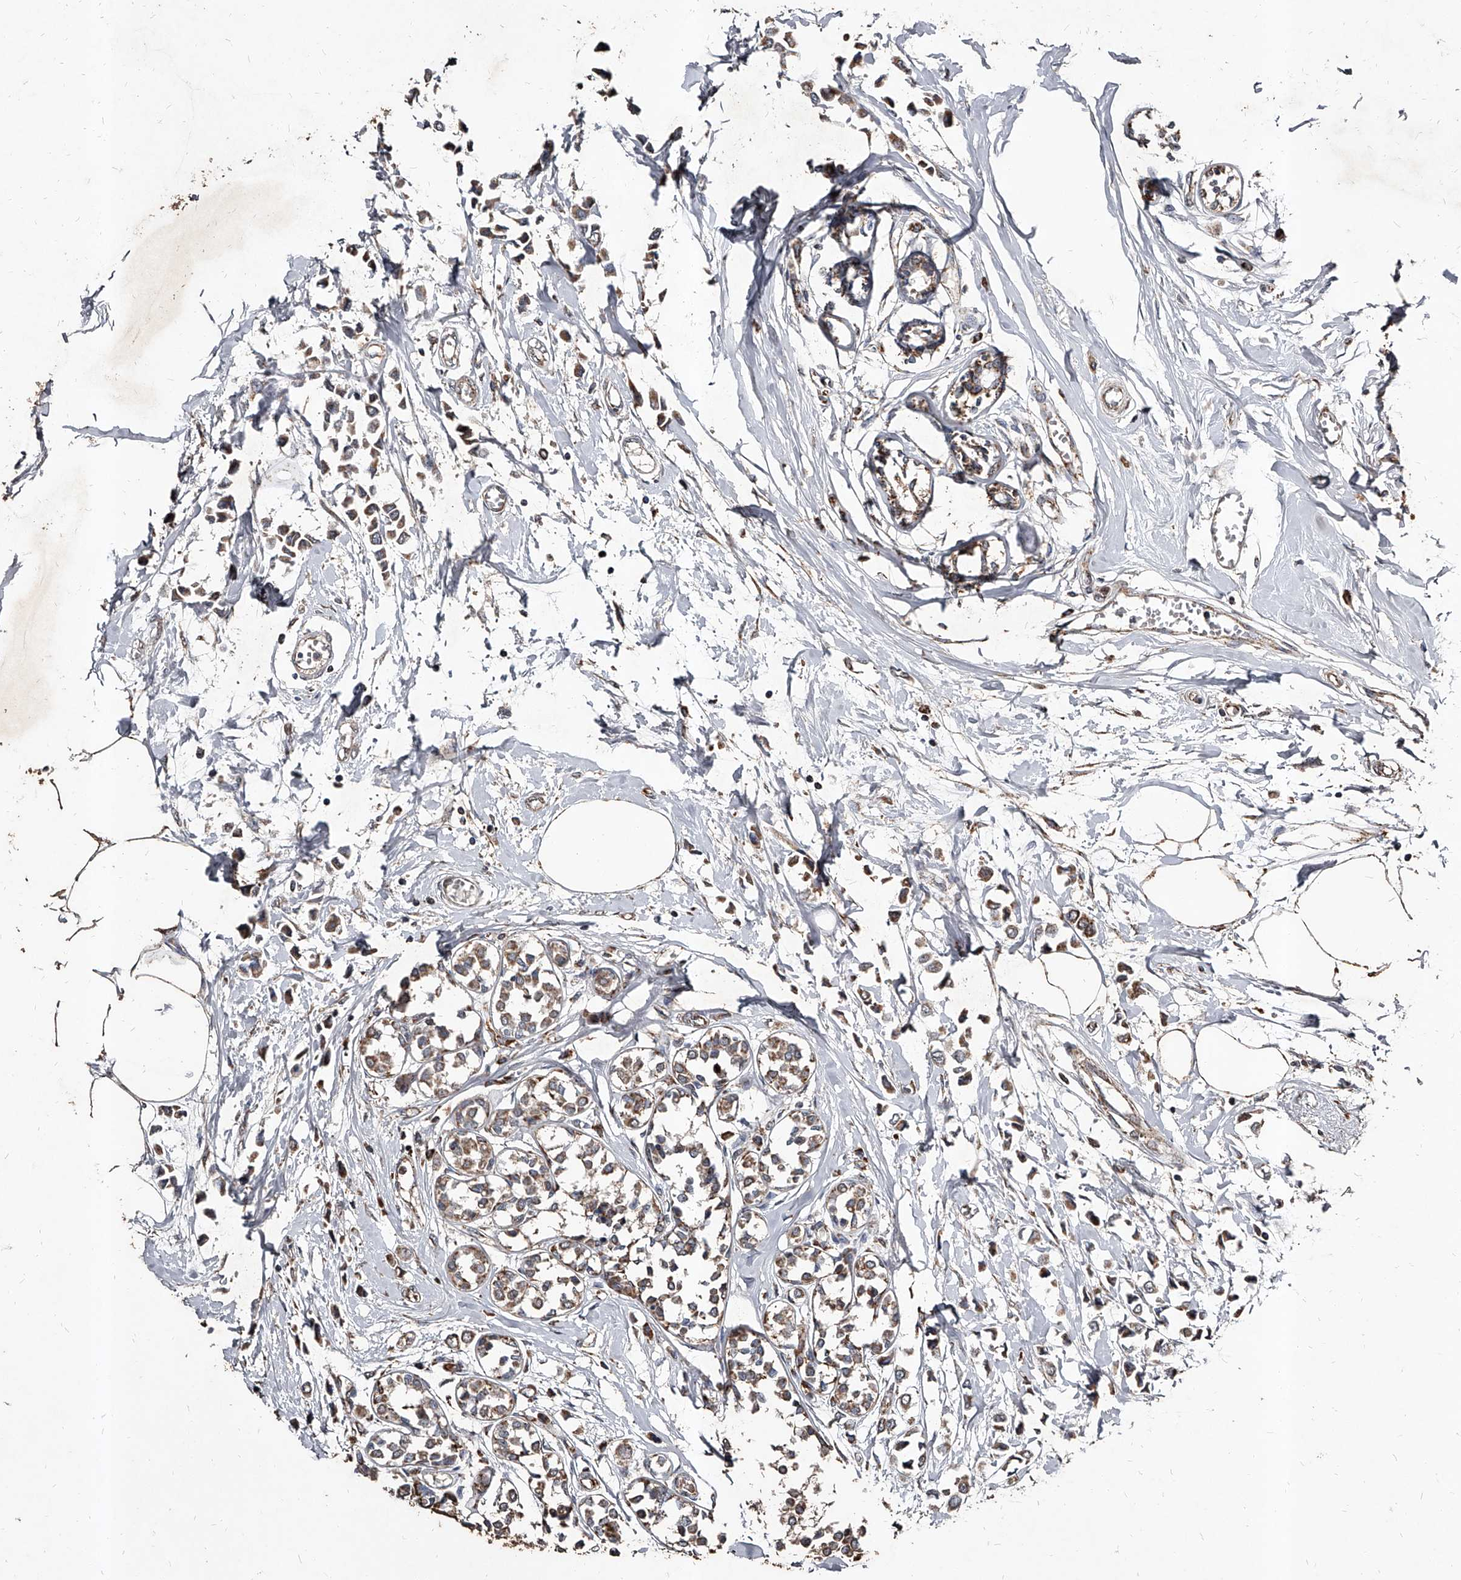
{"staining": {"intensity": "weak", "quantity": ">75%", "location": "cytoplasmic/membranous"}, "tissue": "breast cancer", "cell_type": "Tumor cells", "image_type": "cancer", "snomed": [{"axis": "morphology", "description": "Lobular carcinoma"}, {"axis": "topography", "description": "Breast"}], "caption": "The histopathology image shows immunohistochemical staining of breast cancer. There is weak cytoplasmic/membranous expression is seen in about >75% of tumor cells.", "gene": "GPR183", "patient": {"sex": "female", "age": 51}}